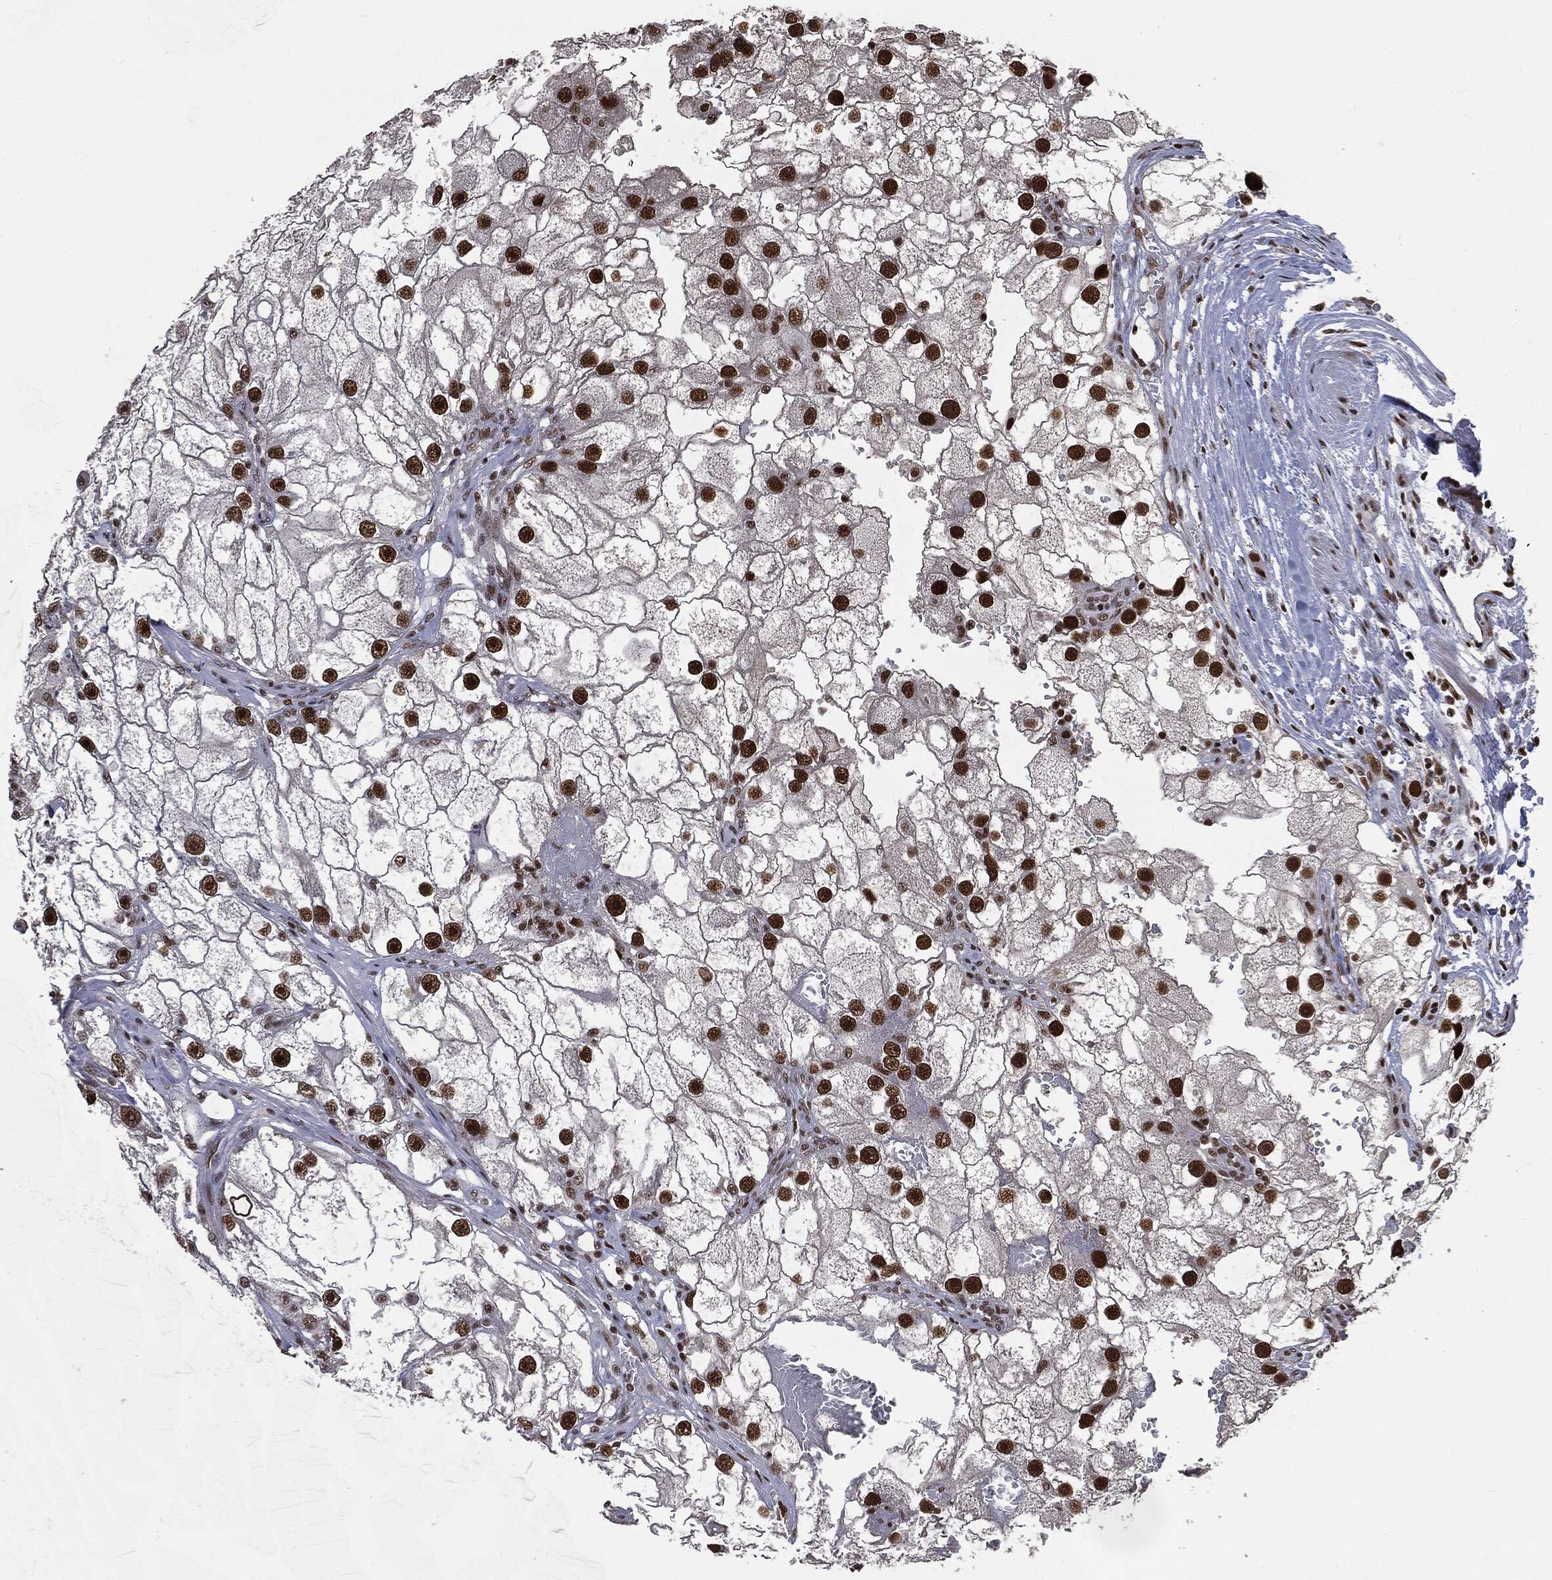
{"staining": {"intensity": "strong", "quantity": ">75%", "location": "nuclear"}, "tissue": "renal cancer", "cell_type": "Tumor cells", "image_type": "cancer", "snomed": [{"axis": "morphology", "description": "Adenocarcinoma, NOS"}, {"axis": "topography", "description": "Kidney"}], "caption": "High-magnification brightfield microscopy of renal cancer stained with DAB (brown) and counterstained with hematoxylin (blue). tumor cells exhibit strong nuclear expression is identified in approximately>75% of cells.", "gene": "DPH2", "patient": {"sex": "male", "age": 63}}